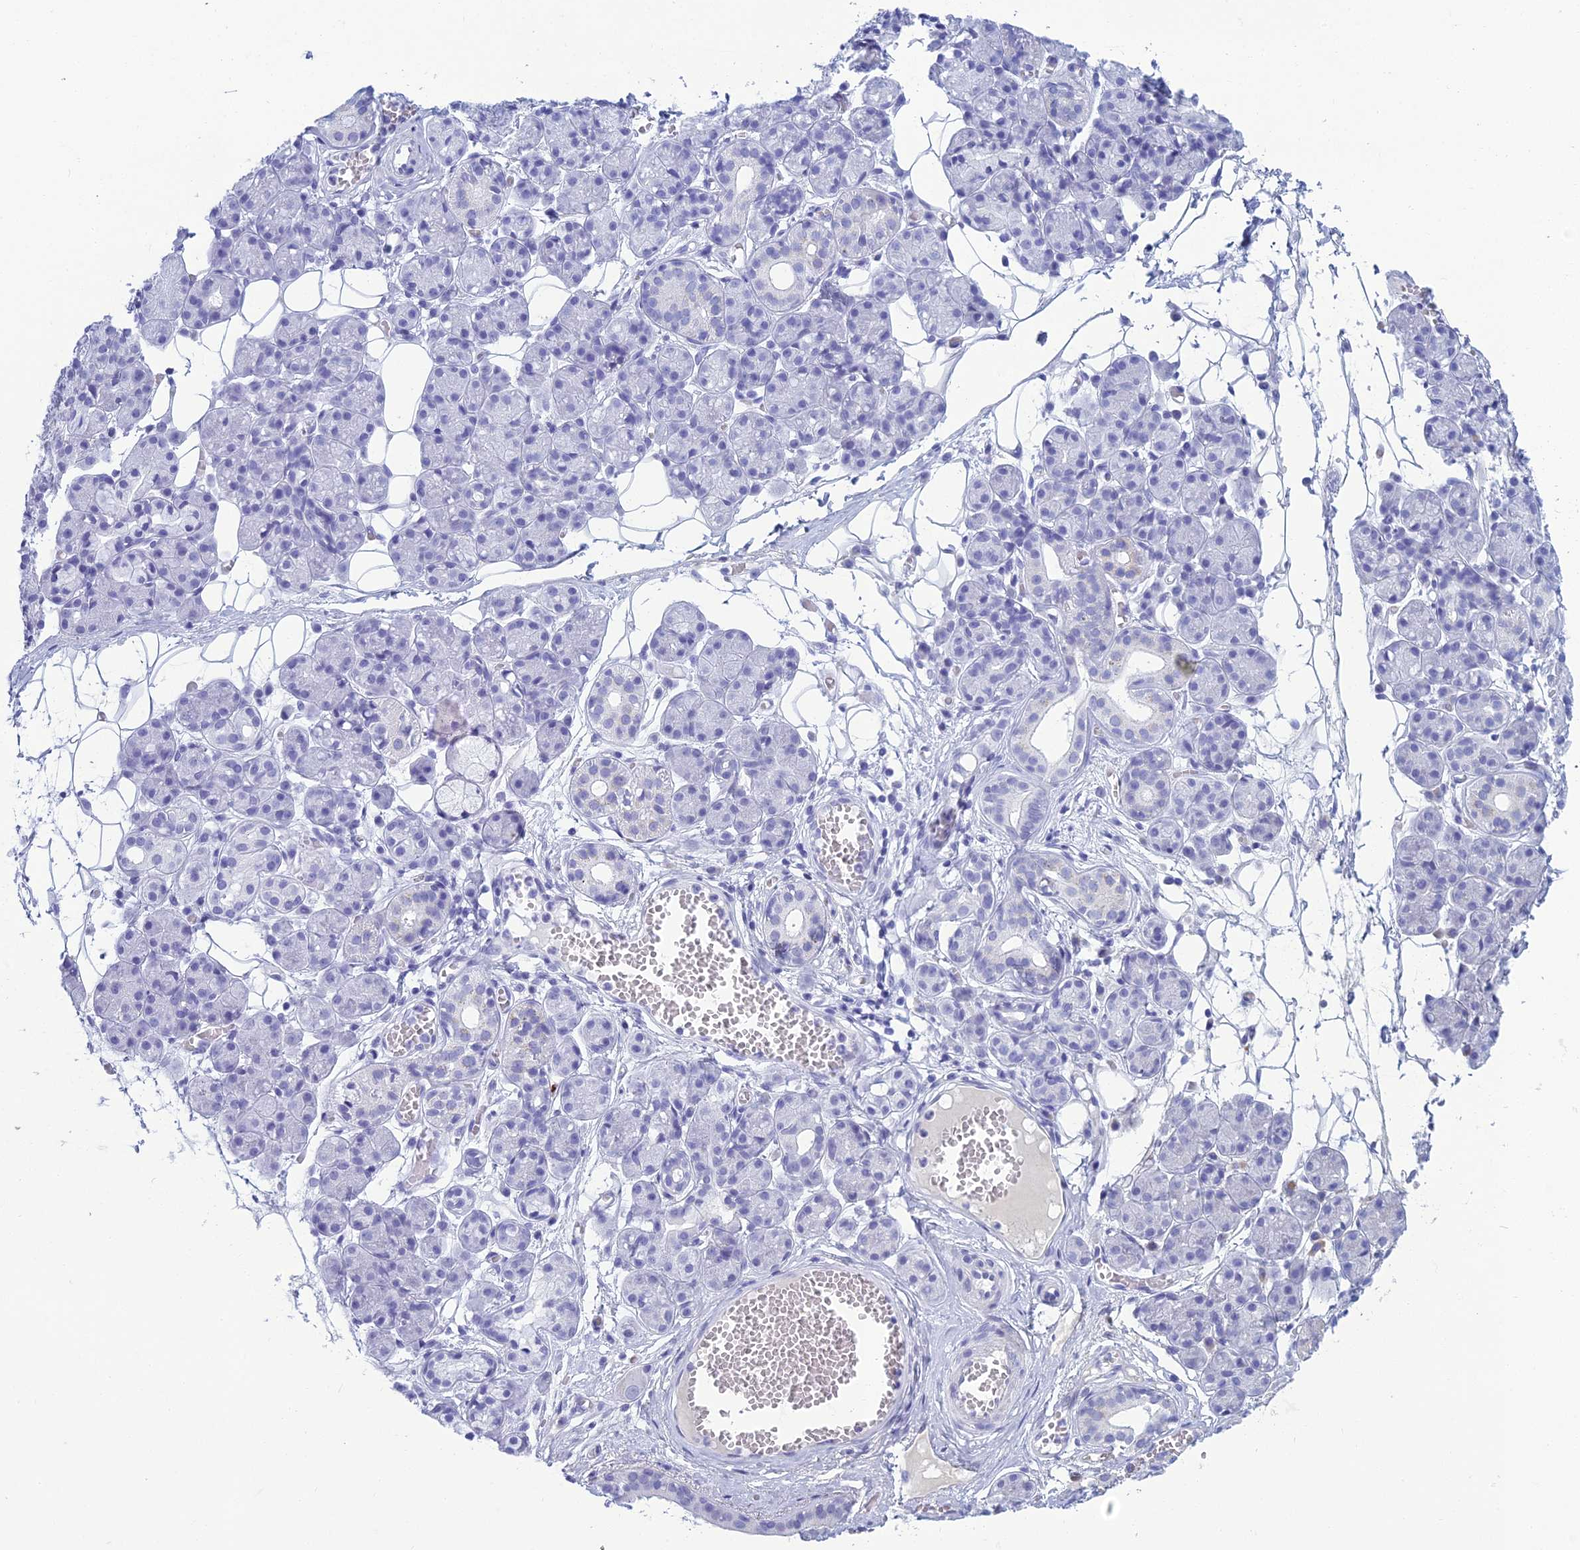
{"staining": {"intensity": "negative", "quantity": "none", "location": "none"}, "tissue": "salivary gland", "cell_type": "Glandular cells", "image_type": "normal", "snomed": [{"axis": "morphology", "description": "Normal tissue, NOS"}, {"axis": "topography", "description": "Salivary gland"}], "caption": "Salivary gland was stained to show a protein in brown. There is no significant expression in glandular cells.", "gene": "MUC13", "patient": {"sex": "male", "age": 63}}